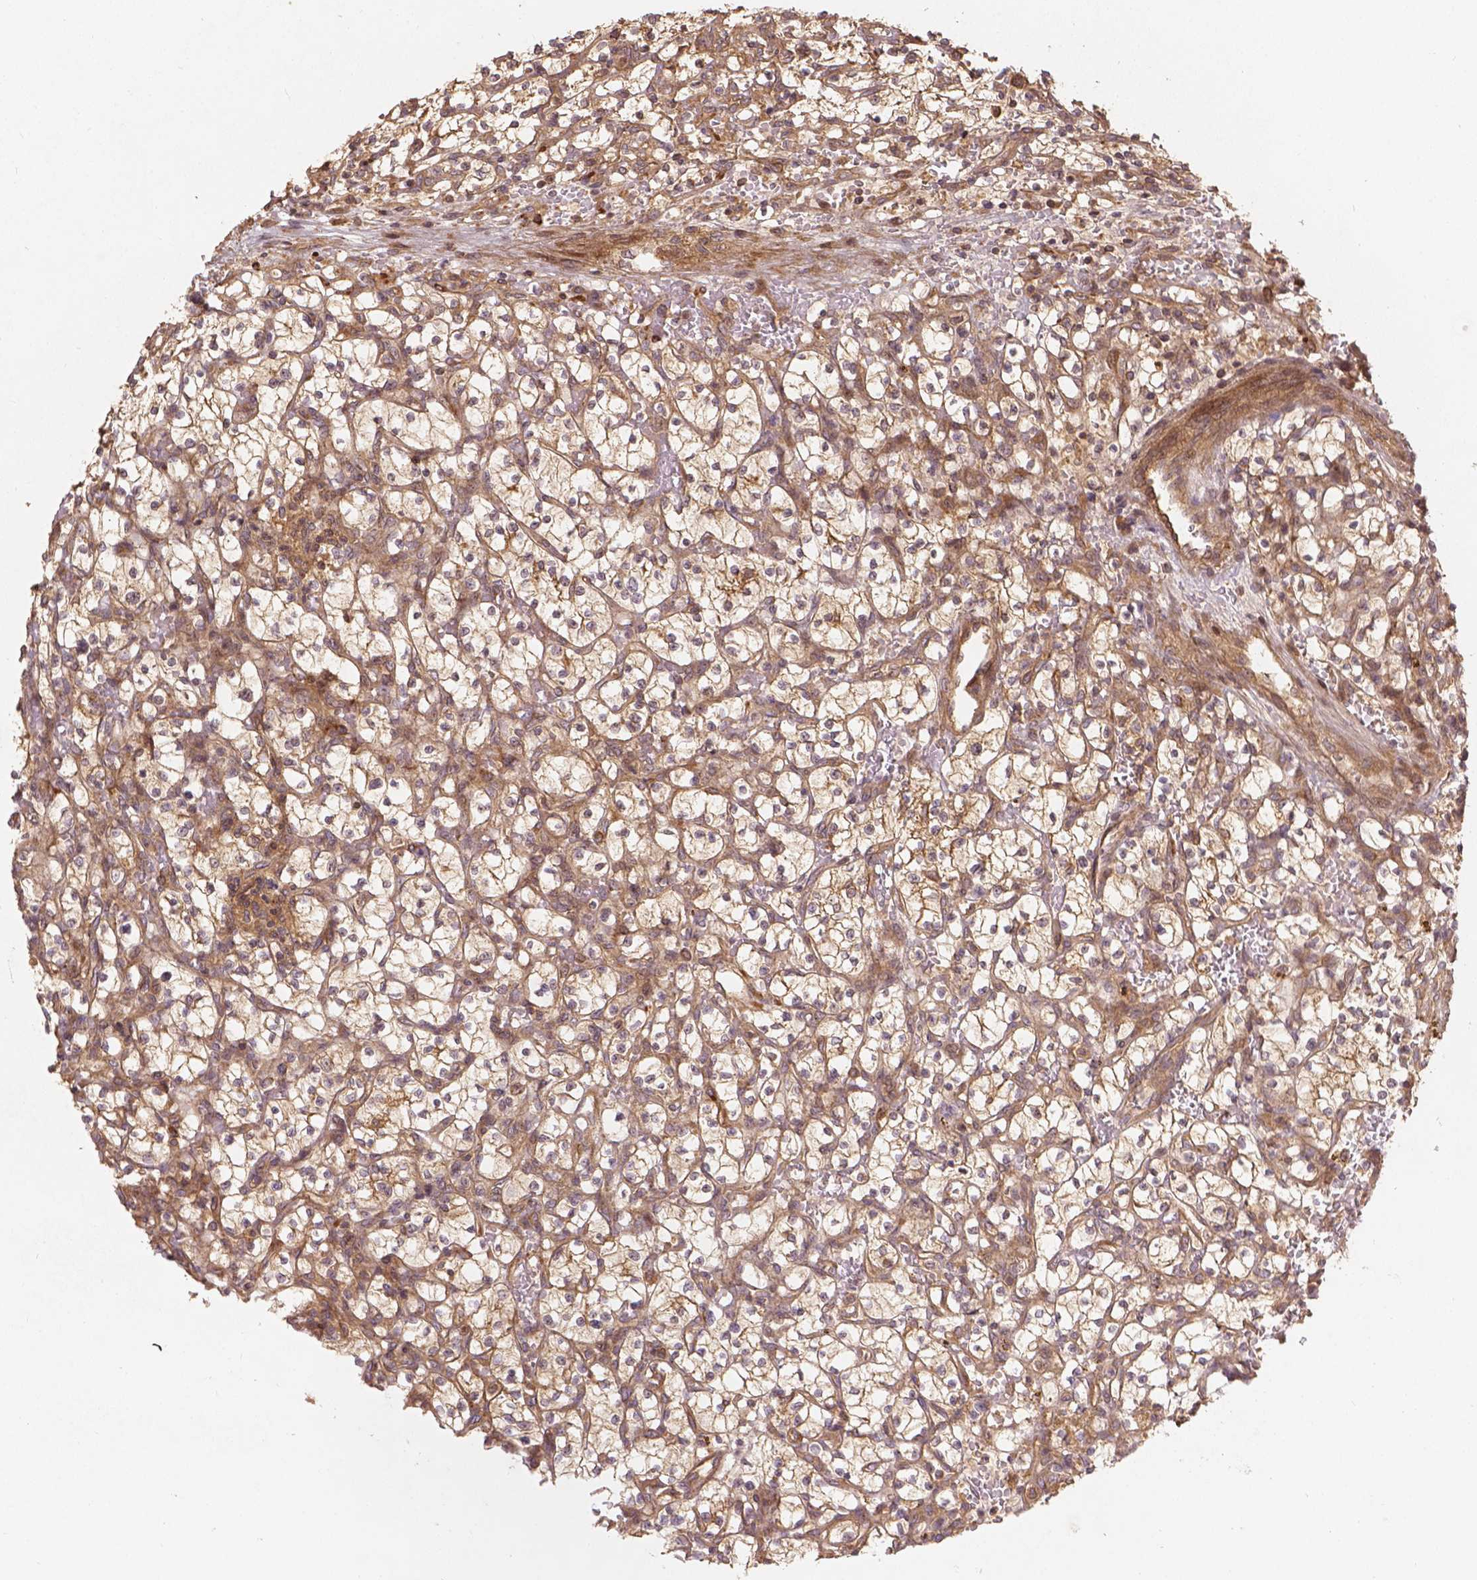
{"staining": {"intensity": "moderate", "quantity": ">75%", "location": "cytoplasmic/membranous"}, "tissue": "renal cancer", "cell_type": "Tumor cells", "image_type": "cancer", "snomed": [{"axis": "morphology", "description": "Adenocarcinoma, NOS"}, {"axis": "topography", "description": "Kidney"}], "caption": "IHC (DAB) staining of renal cancer shows moderate cytoplasmic/membranous protein positivity in approximately >75% of tumor cells. (Brightfield microscopy of DAB IHC at high magnification).", "gene": "XPR1", "patient": {"sex": "female", "age": 64}}